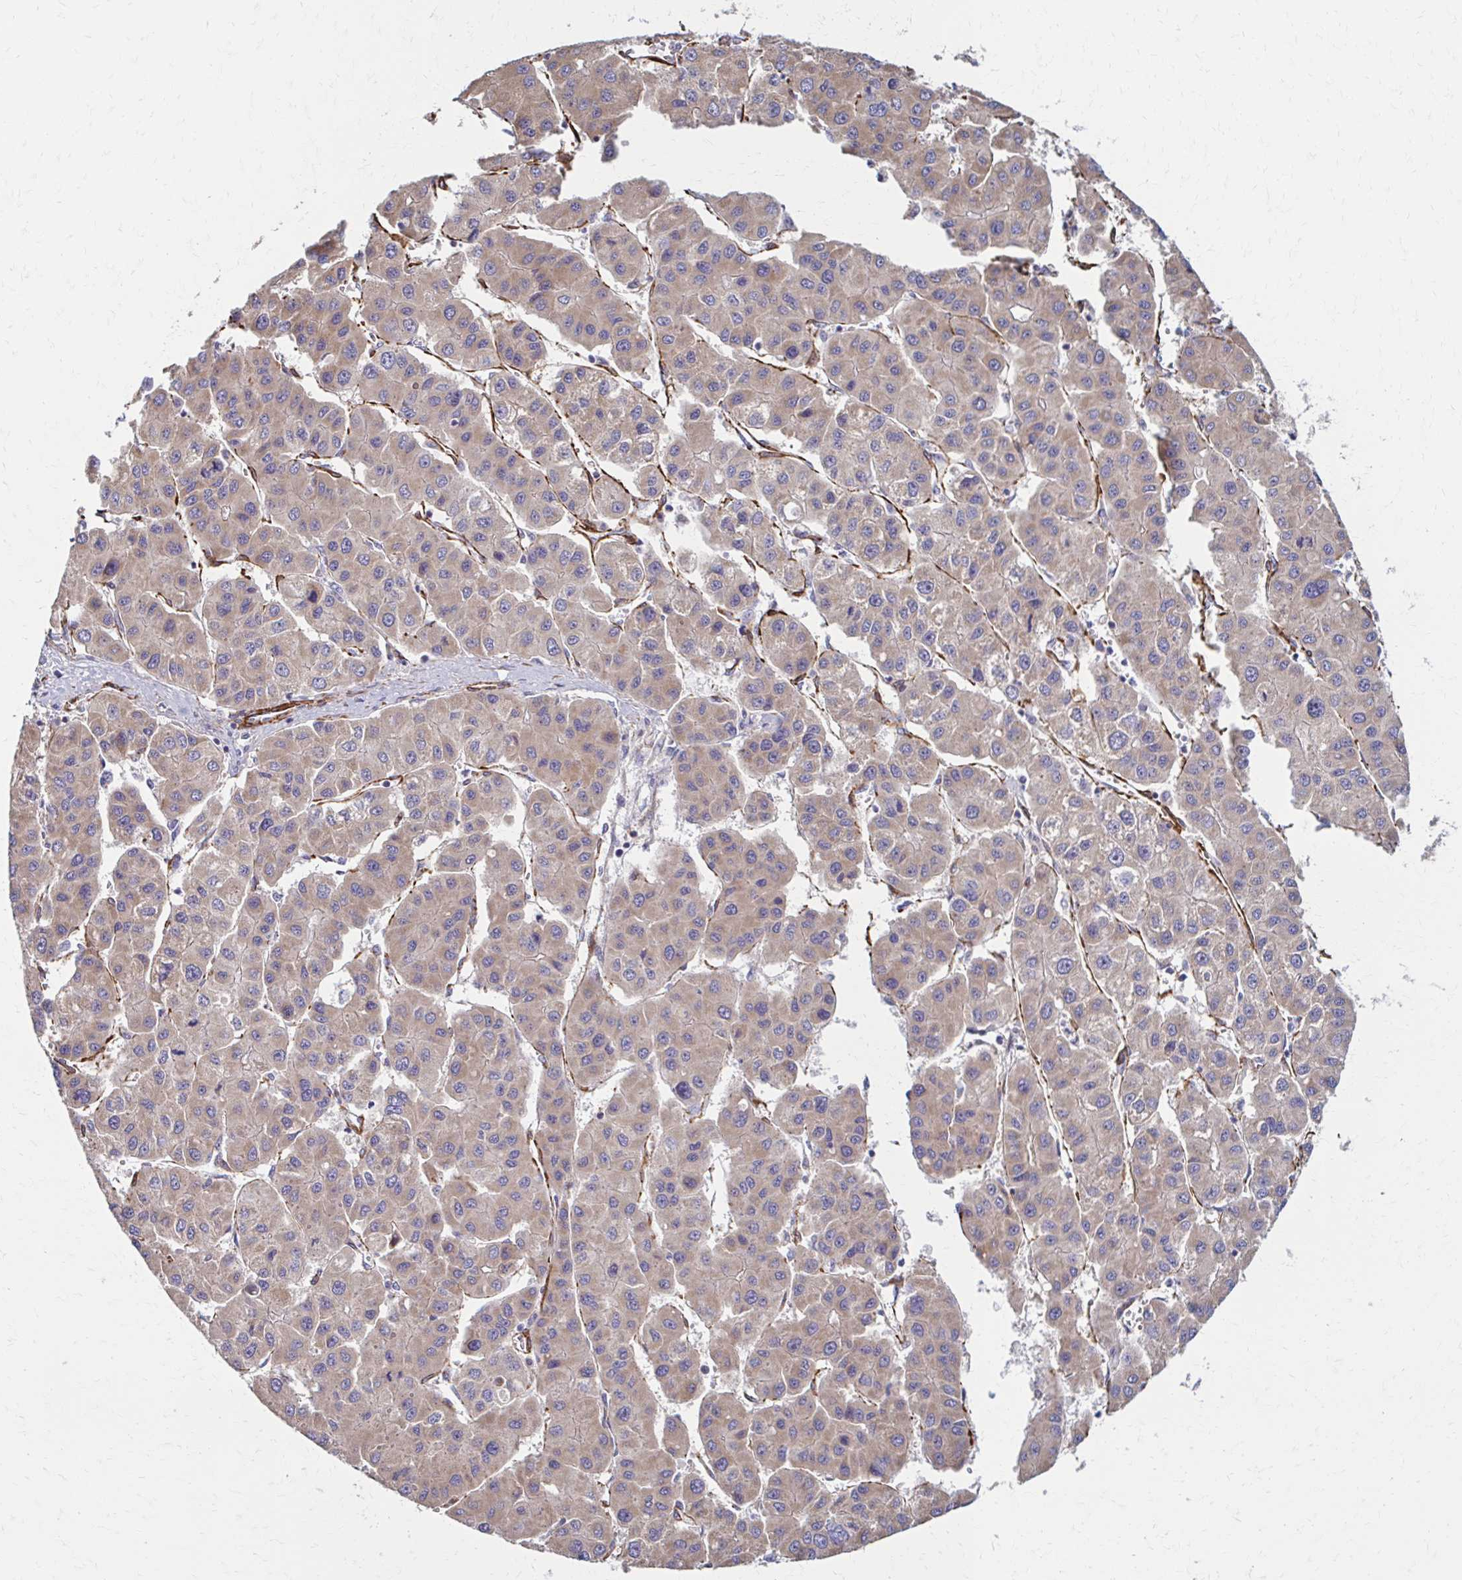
{"staining": {"intensity": "weak", "quantity": "25%-75%", "location": "cytoplasmic/membranous"}, "tissue": "liver cancer", "cell_type": "Tumor cells", "image_type": "cancer", "snomed": [{"axis": "morphology", "description": "Carcinoma, Hepatocellular, NOS"}, {"axis": "topography", "description": "Liver"}], "caption": "Brown immunohistochemical staining in human liver cancer (hepatocellular carcinoma) displays weak cytoplasmic/membranous expression in about 25%-75% of tumor cells.", "gene": "TIMMDC1", "patient": {"sex": "male", "age": 73}}